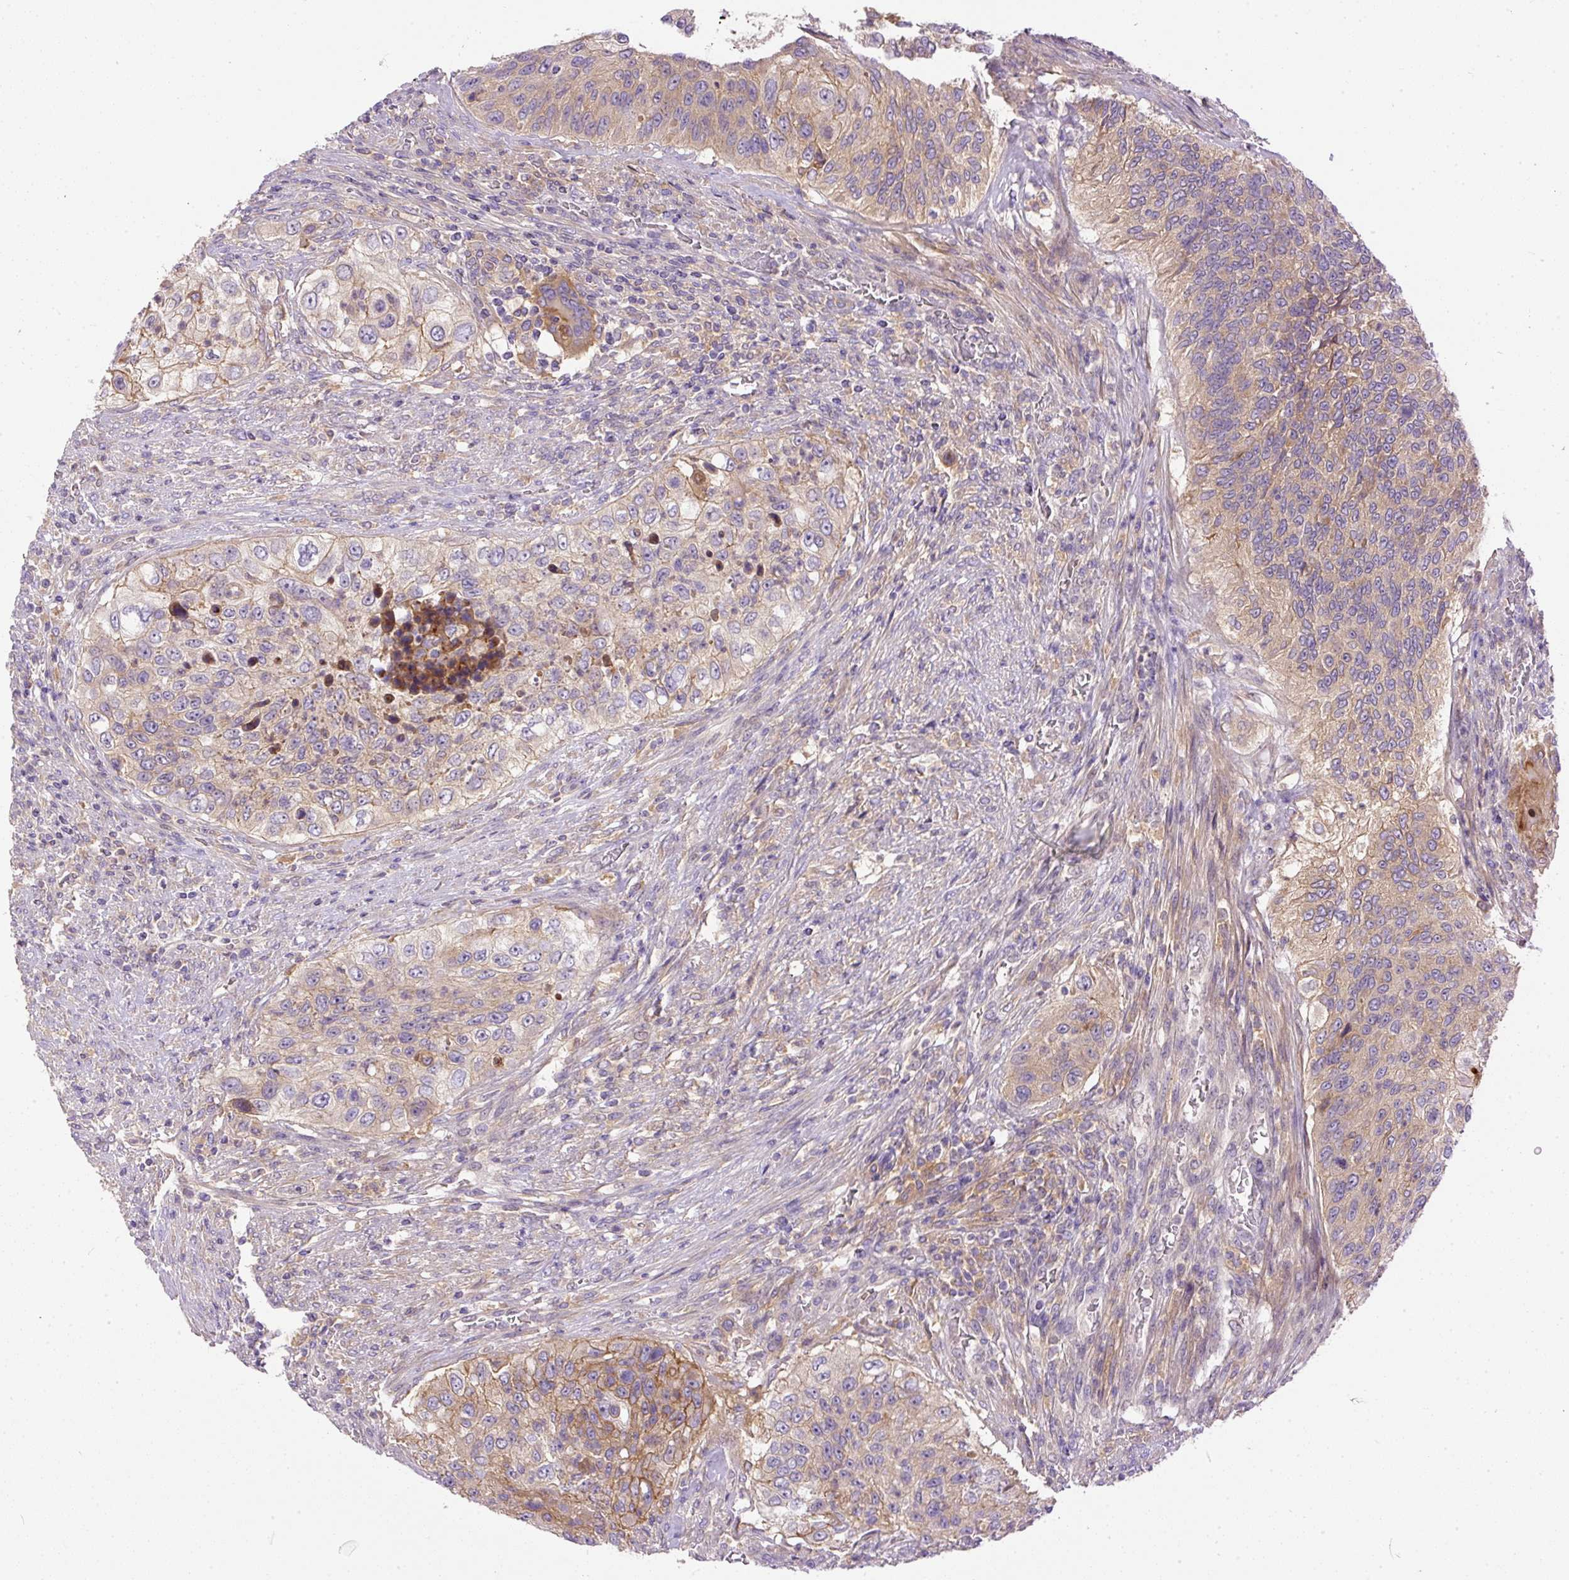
{"staining": {"intensity": "weak", "quantity": ">75%", "location": "cytoplasmic/membranous"}, "tissue": "urothelial cancer", "cell_type": "Tumor cells", "image_type": "cancer", "snomed": [{"axis": "morphology", "description": "Urothelial carcinoma, High grade"}, {"axis": "topography", "description": "Urinary bladder"}], "caption": "High-magnification brightfield microscopy of high-grade urothelial carcinoma stained with DAB (3,3'-diaminobenzidine) (brown) and counterstained with hematoxylin (blue). tumor cells exhibit weak cytoplasmic/membranous staining is seen in about>75% of cells.", "gene": "DAPK1", "patient": {"sex": "female", "age": 60}}